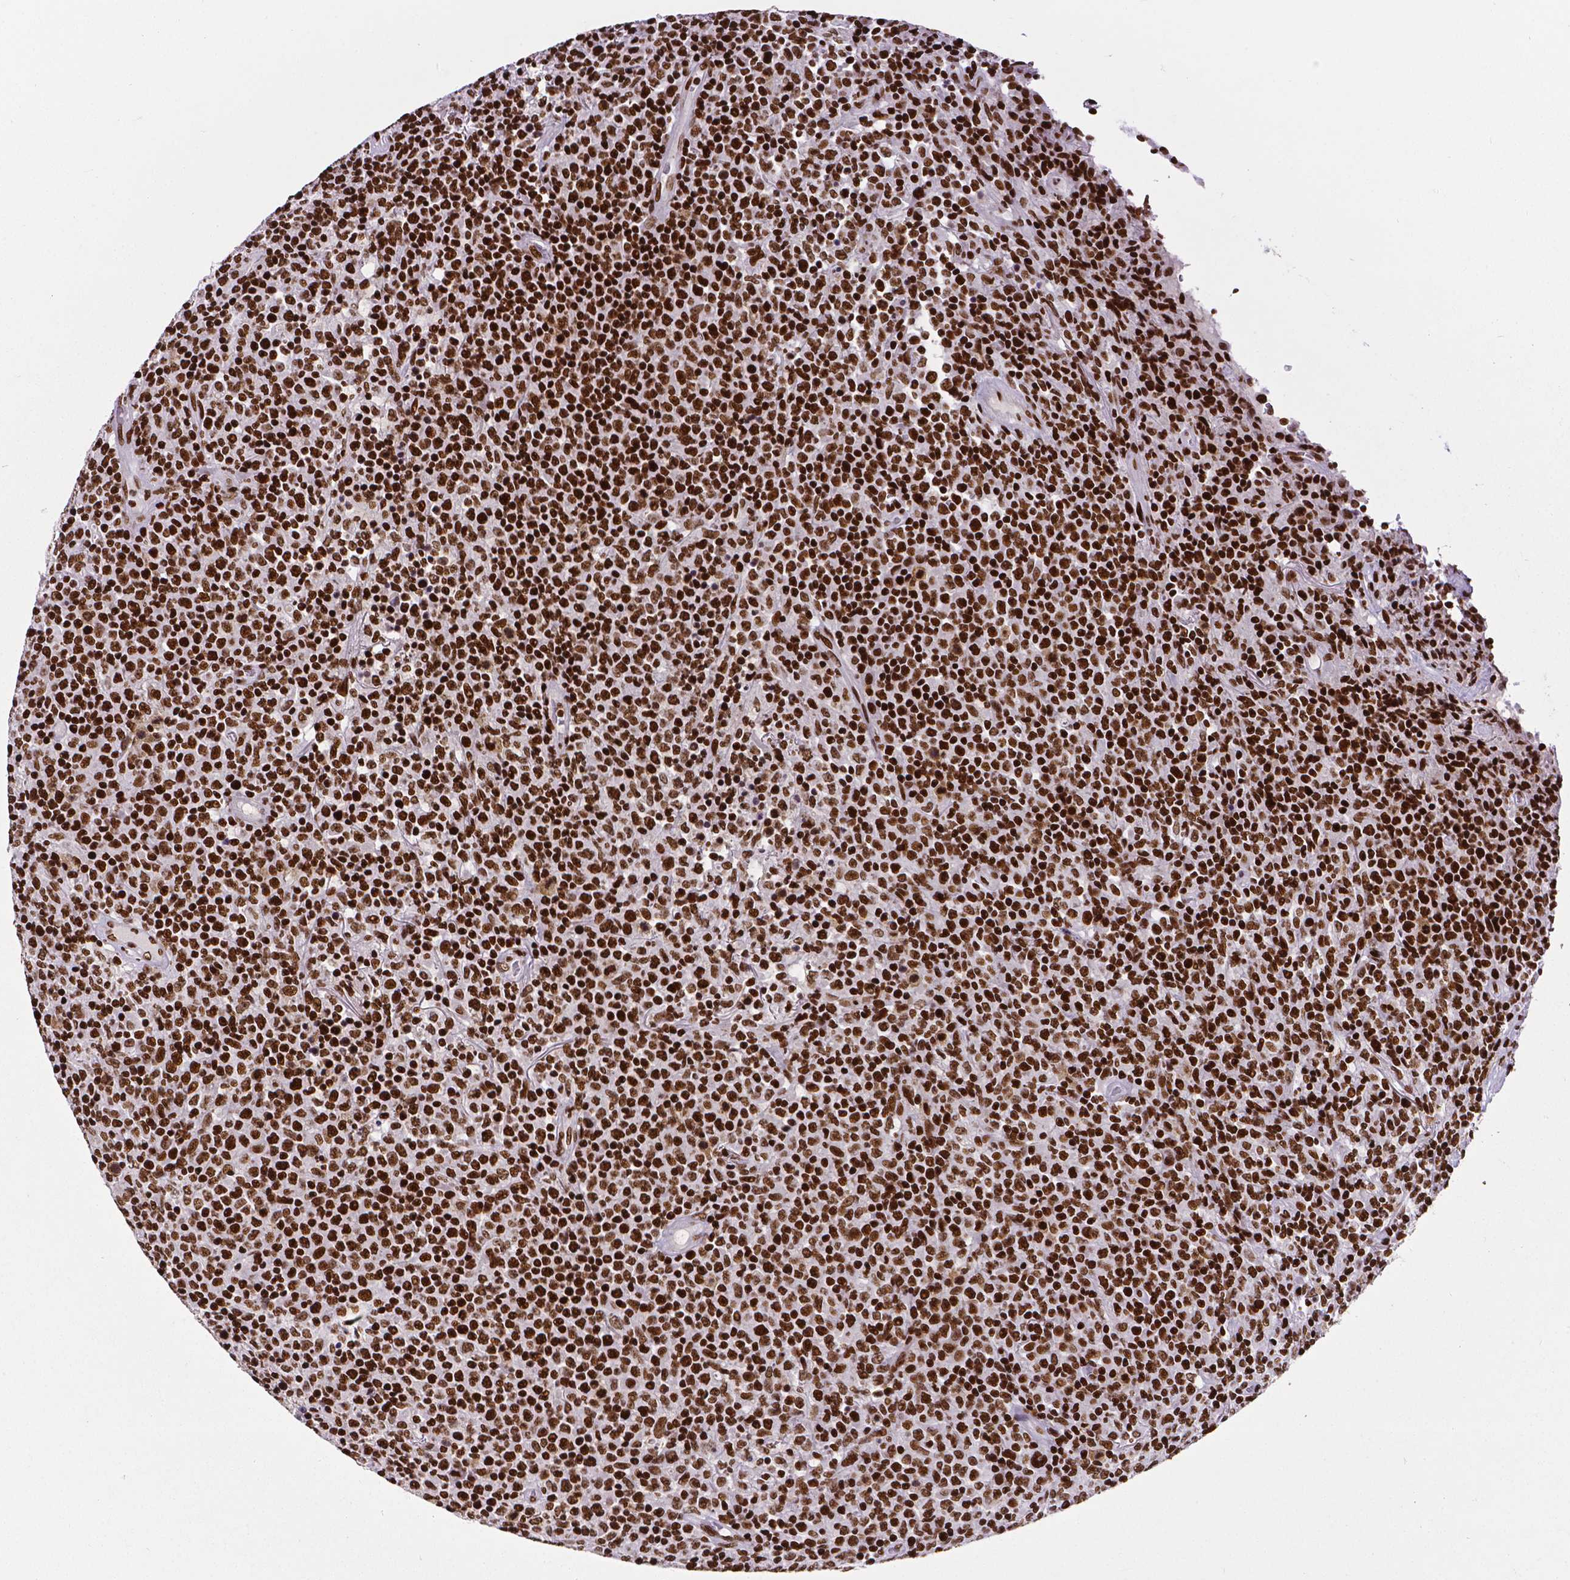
{"staining": {"intensity": "strong", "quantity": ">75%", "location": "nuclear"}, "tissue": "lymphoma", "cell_type": "Tumor cells", "image_type": "cancer", "snomed": [{"axis": "morphology", "description": "Malignant lymphoma, non-Hodgkin's type, High grade"}, {"axis": "topography", "description": "Lung"}], "caption": "The micrograph shows staining of malignant lymphoma, non-Hodgkin's type (high-grade), revealing strong nuclear protein staining (brown color) within tumor cells.", "gene": "CTCF", "patient": {"sex": "male", "age": 79}}